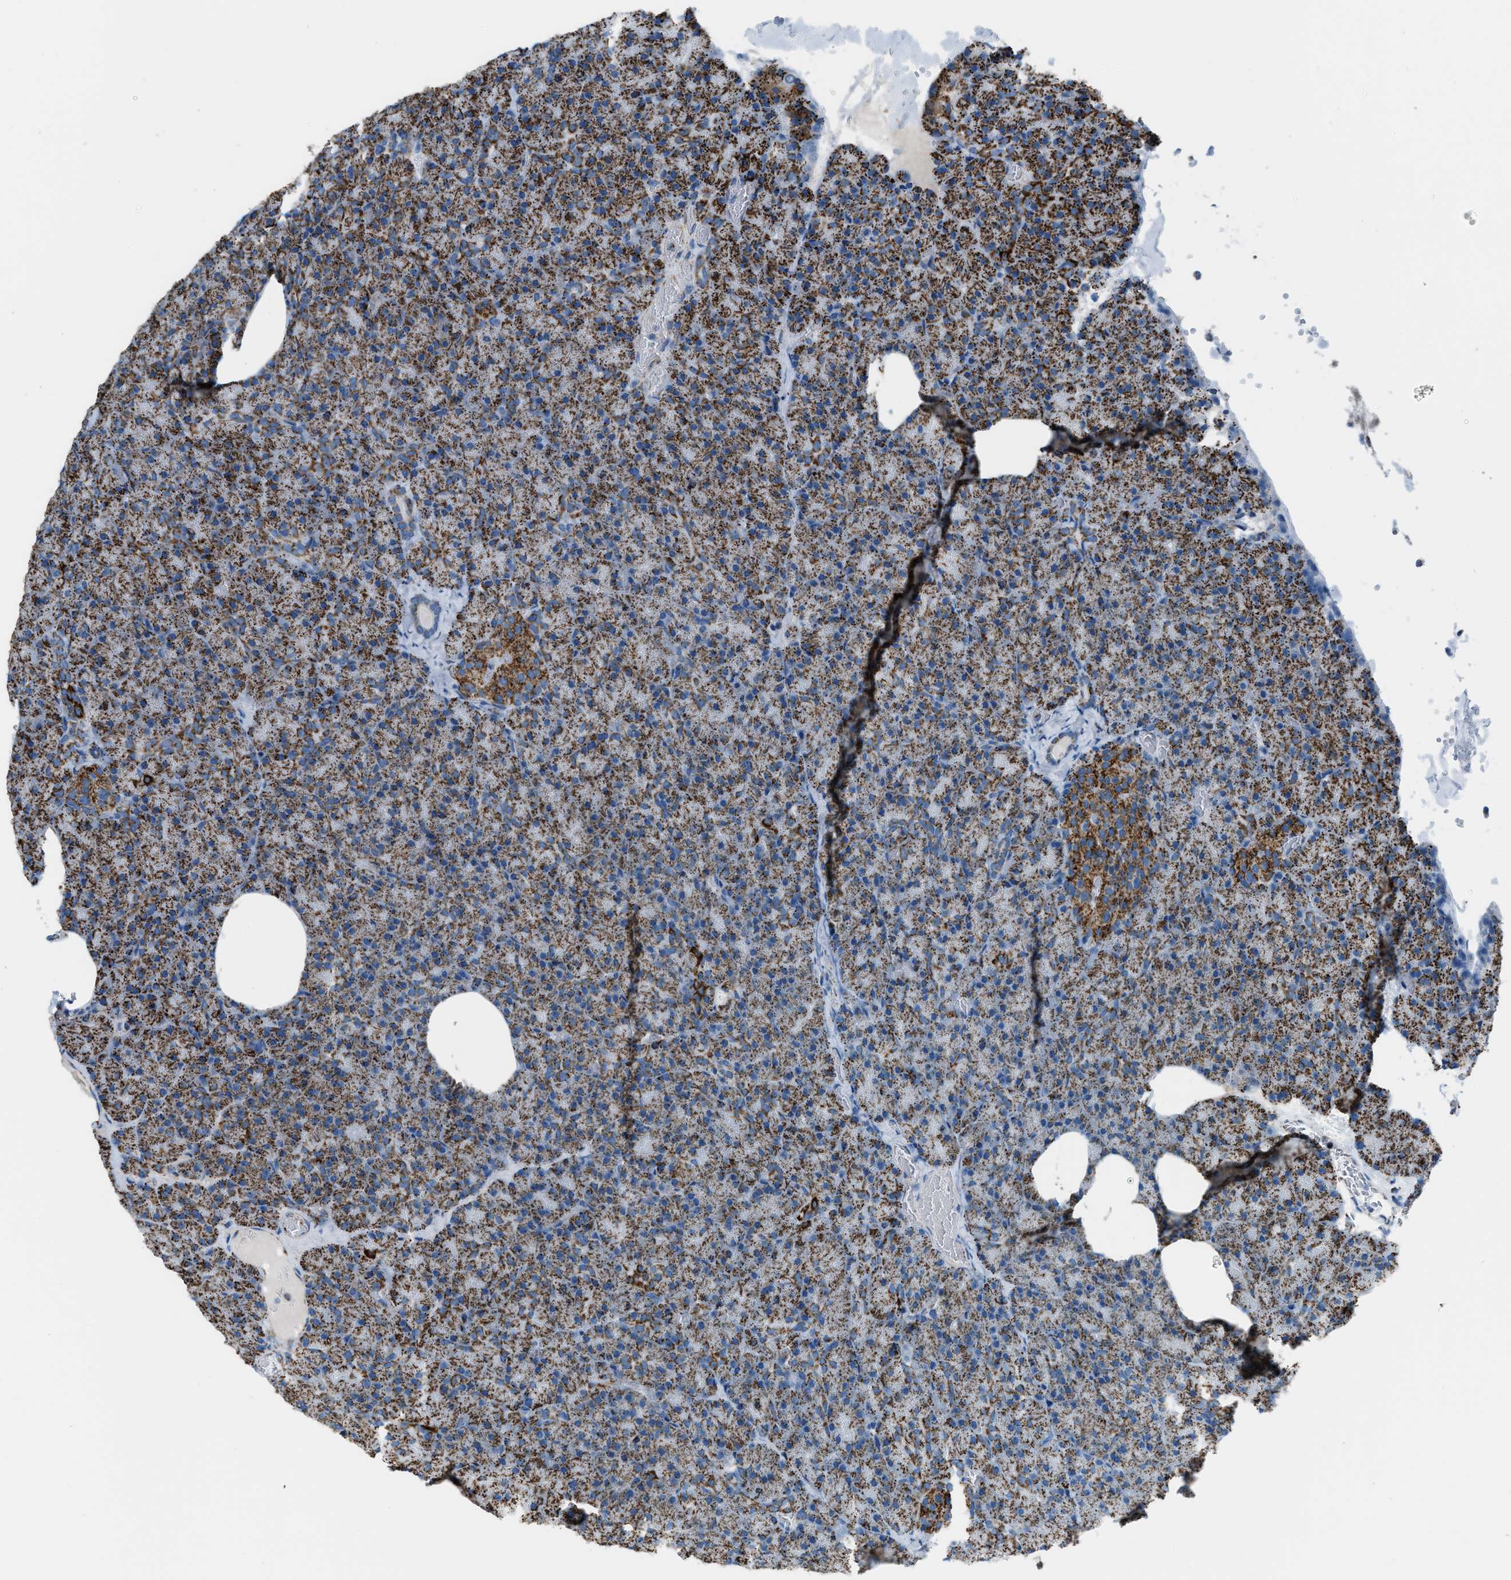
{"staining": {"intensity": "strong", "quantity": ">75%", "location": "cytoplasmic/membranous"}, "tissue": "pancreas", "cell_type": "Exocrine glandular cells", "image_type": "normal", "snomed": [{"axis": "morphology", "description": "Normal tissue, NOS"}, {"axis": "morphology", "description": "Carcinoid, malignant, NOS"}, {"axis": "topography", "description": "Pancreas"}], "caption": "Brown immunohistochemical staining in unremarkable human pancreas displays strong cytoplasmic/membranous positivity in about >75% of exocrine glandular cells.", "gene": "MDH2", "patient": {"sex": "female", "age": 35}}